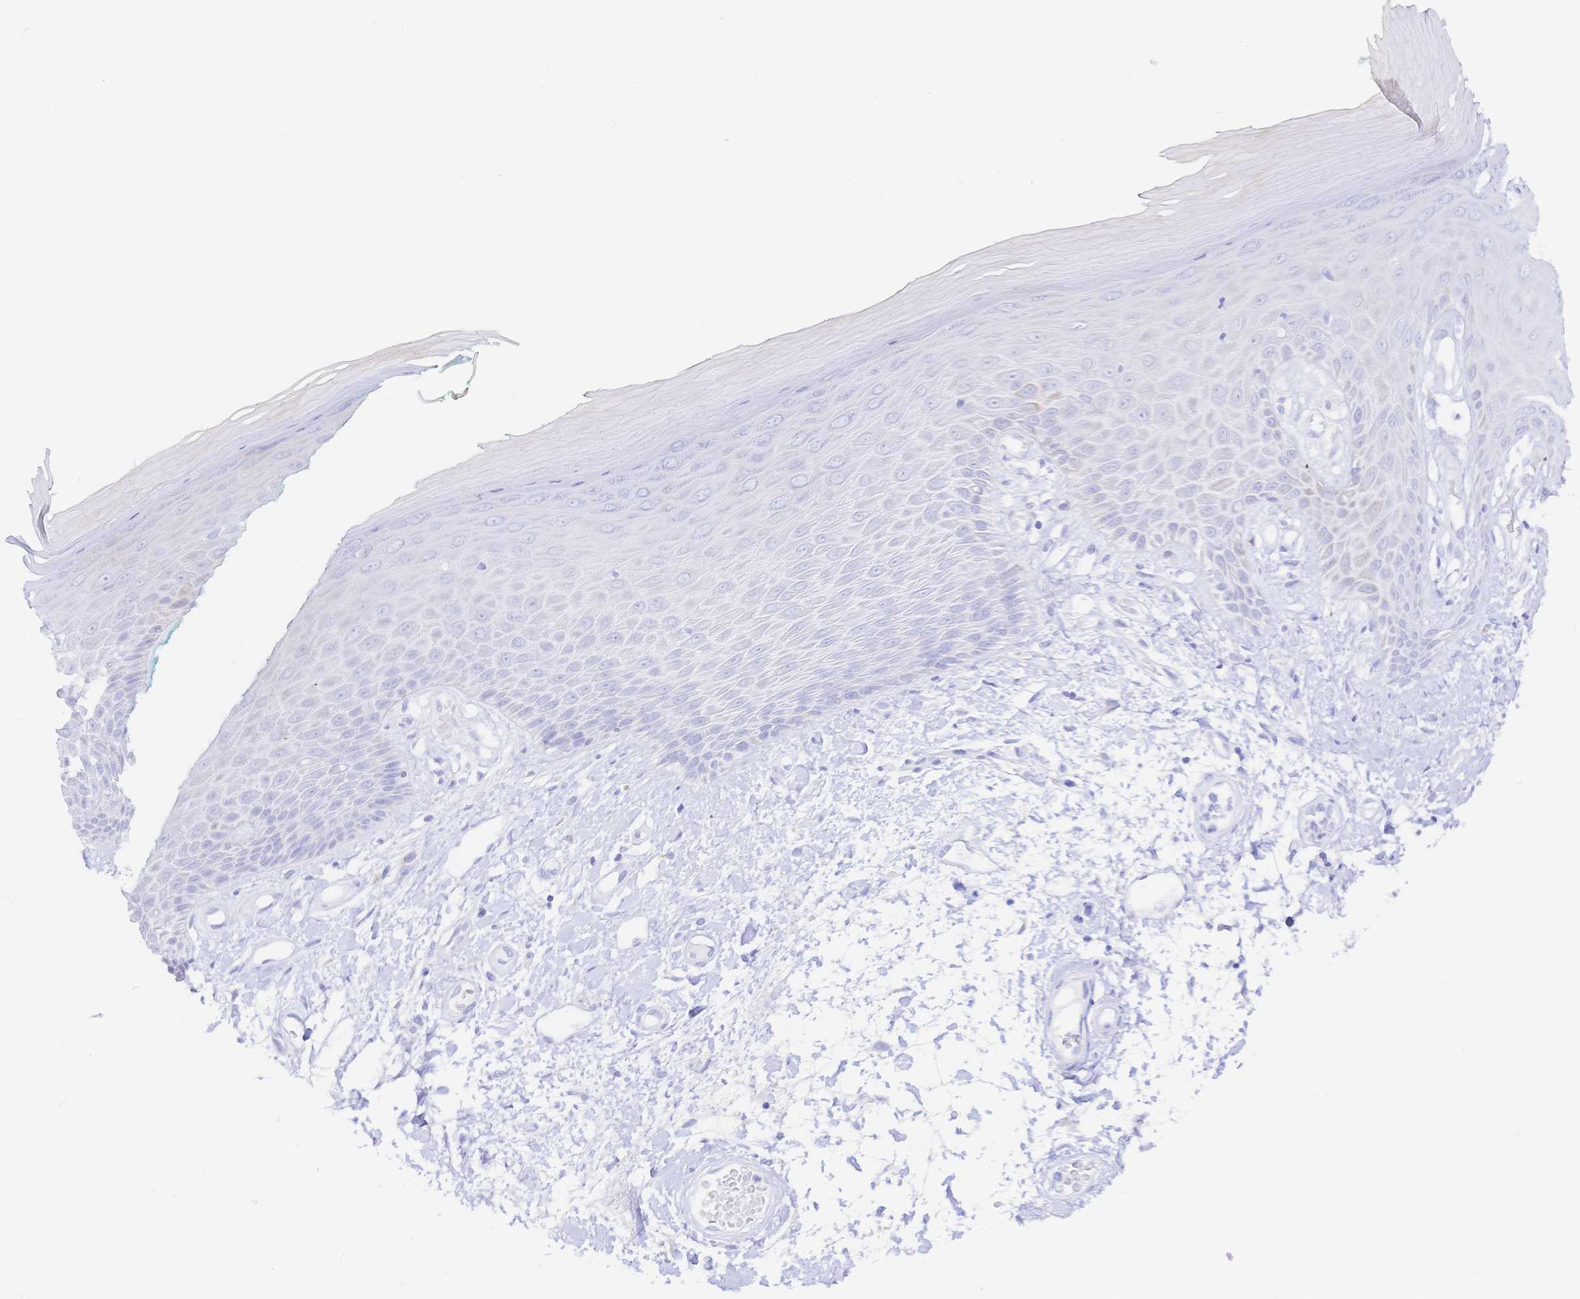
{"staining": {"intensity": "negative", "quantity": "none", "location": "none"}, "tissue": "skin", "cell_type": "Epidermal cells", "image_type": "normal", "snomed": [{"axis": "morphology", "description": "Normal tissue, NOS"}, {"axis": "topography", "description": "Anal"}, {"axis": "topography", "description": "Peripheral nerve tissue"}], "caption": "This photomicrograph is of benign skin stained with immunohistochemistry to label a protein in brown with the nuclei are counter-stained blue. There is no staining in epidermal cells. The staining is performed using DAB (3,3'-diaminobenzidine) brown chromogen with nuclei counter-stained in using hematoxylin.", "gene": "KCNH6", "patient": {"sex": "male", "age": 78}}